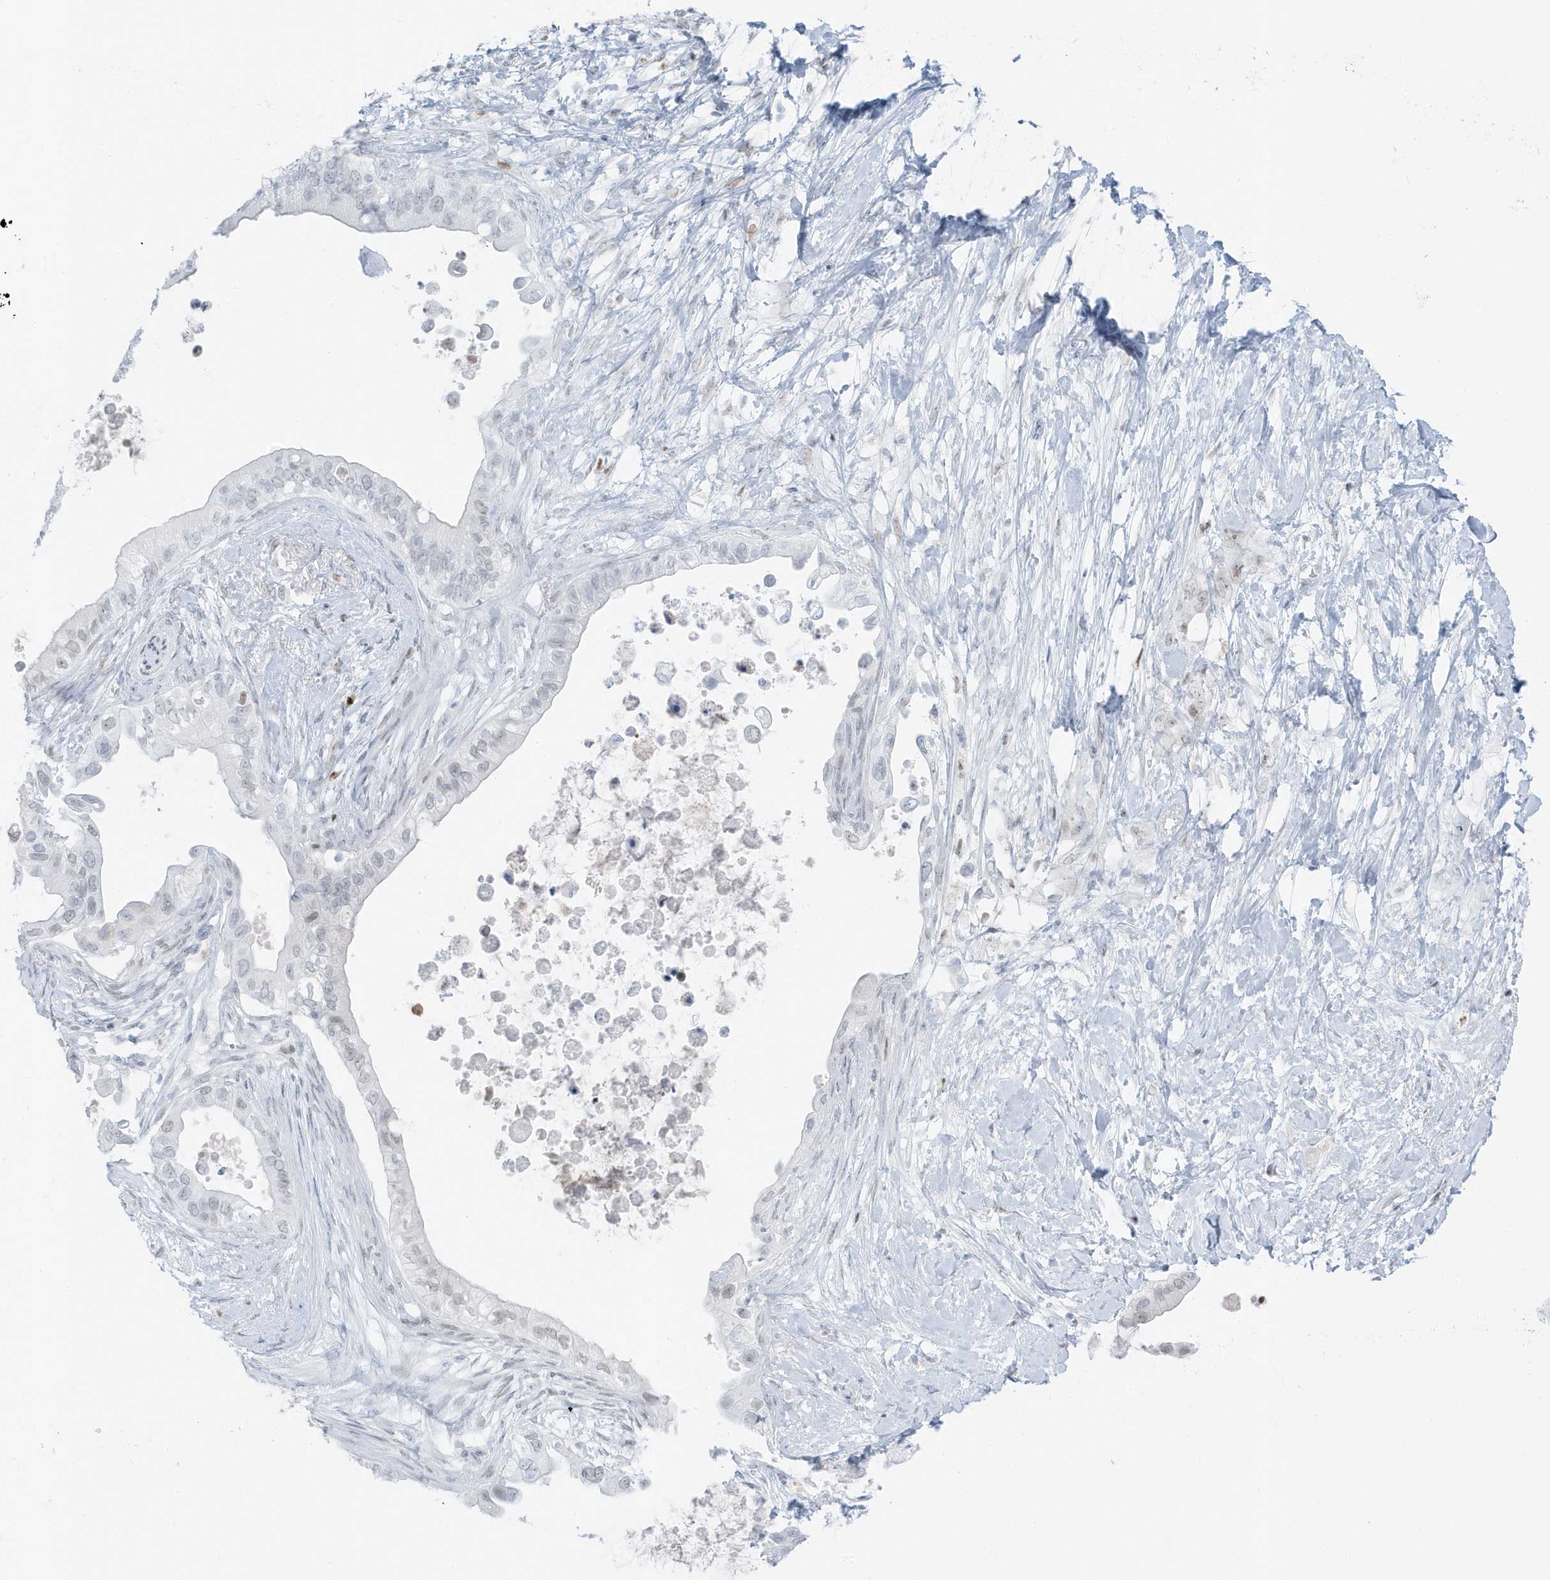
{"staining": {"intensity": "negative", "quantity": "none", "location": "none"}, "tissue": "pancreatic cancer", "cell_type": "Tumor cells", "image_type": "cancer", "snomed": [{"axis": "morphology", "description": "Adenocarcinoma, NOS"}, {"axis": "topography", "description": "Pancreas"}], "caption": "This is a micrograph of IHC staining of pancreatic adenocarcinoma, which shows no positivity in tumor cells.", "gene": "SMIM34", "patient": {"sex": "female", "age": 56}}